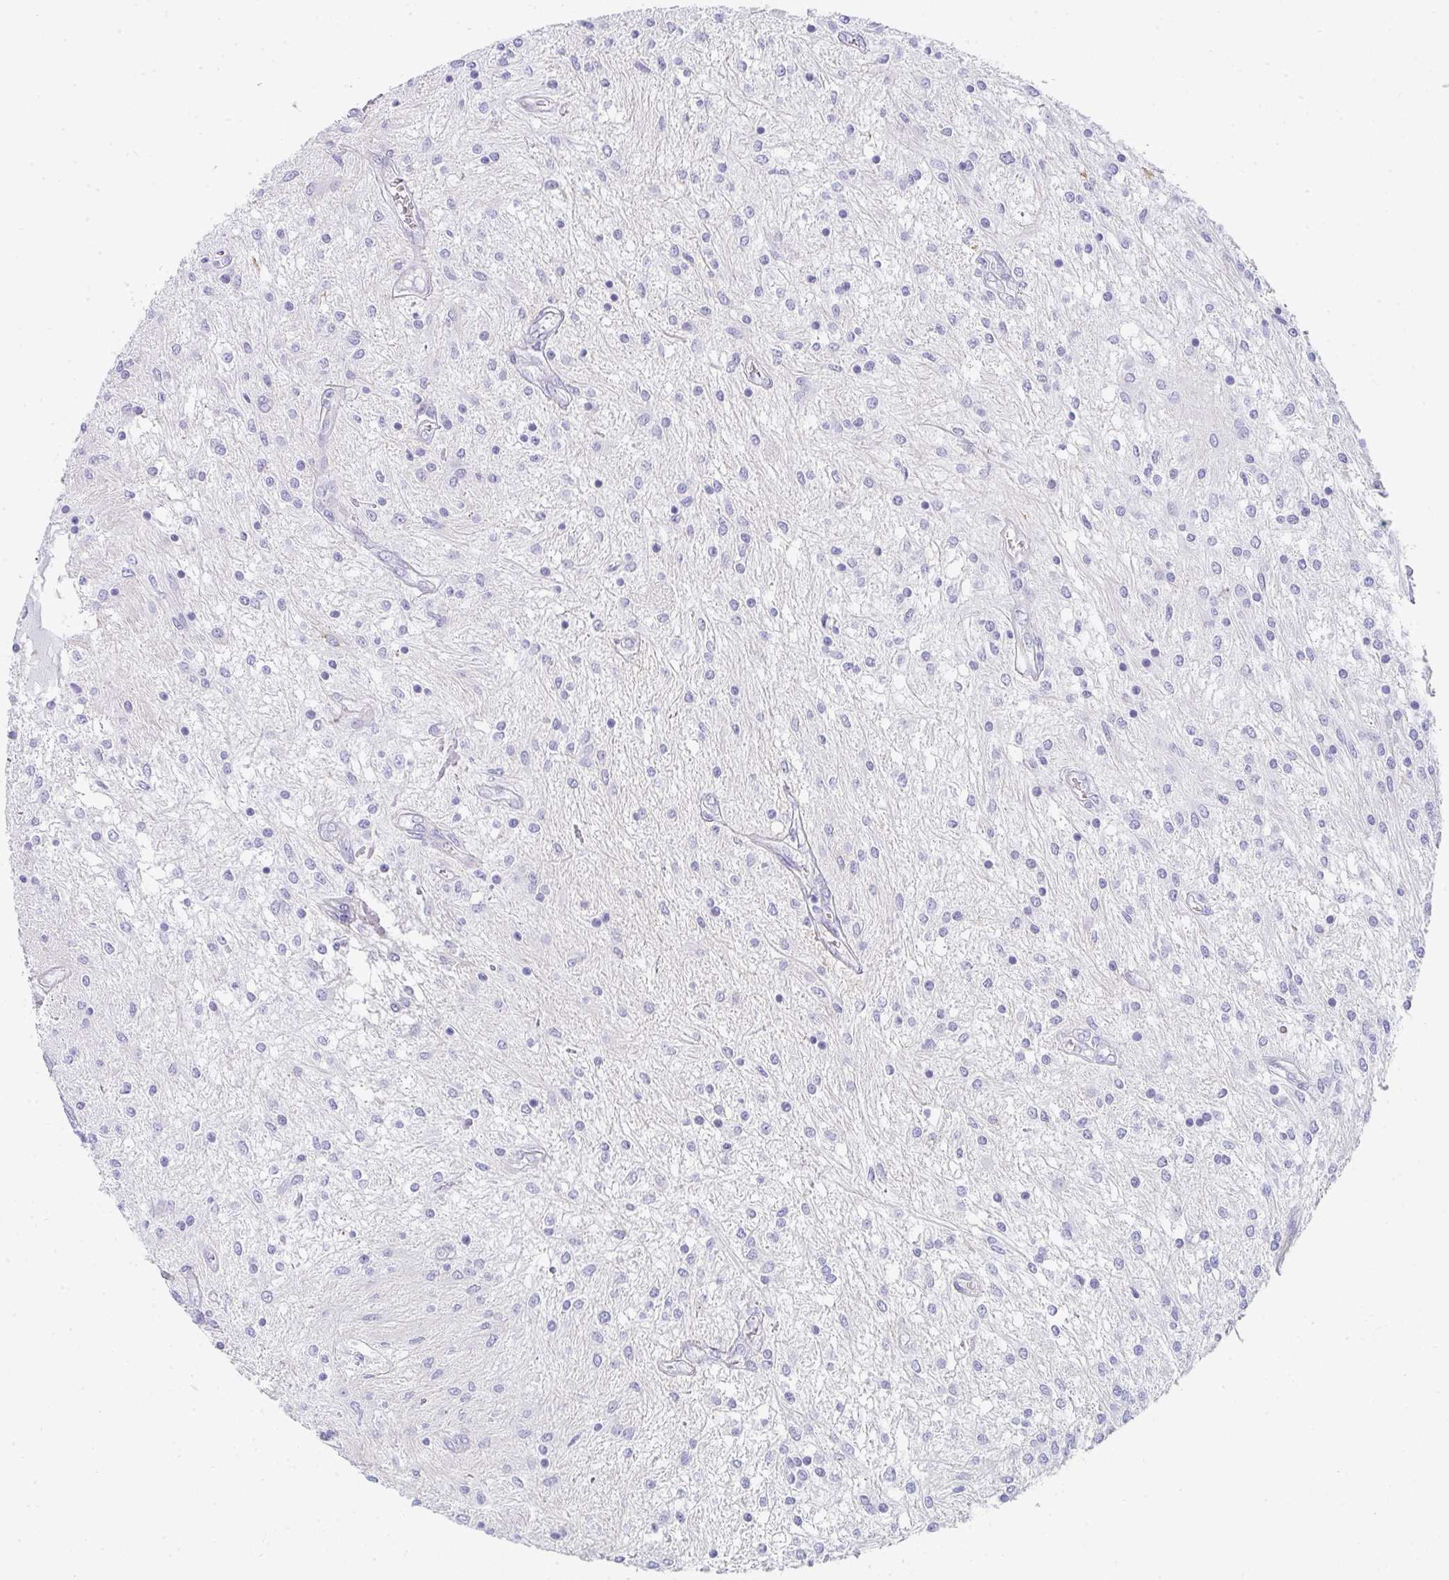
{"staining": {"intensity": "negative", "quantity": "none", "location": "none"}, "tissue": "glioma", "cell_type": "Tumor cells", "image_type": "cancer", "snomed": [{"axis": "morphology", "description": "Glioma, malignant, Low grade"}, {"axis": "topography", "description": "Cerebellum"}], "caption": "Tumor cells show no significant protein positivity in malignant low-grade glioma.", "gene": "PRND", "patient": {"sex": "female", "age": 14}}